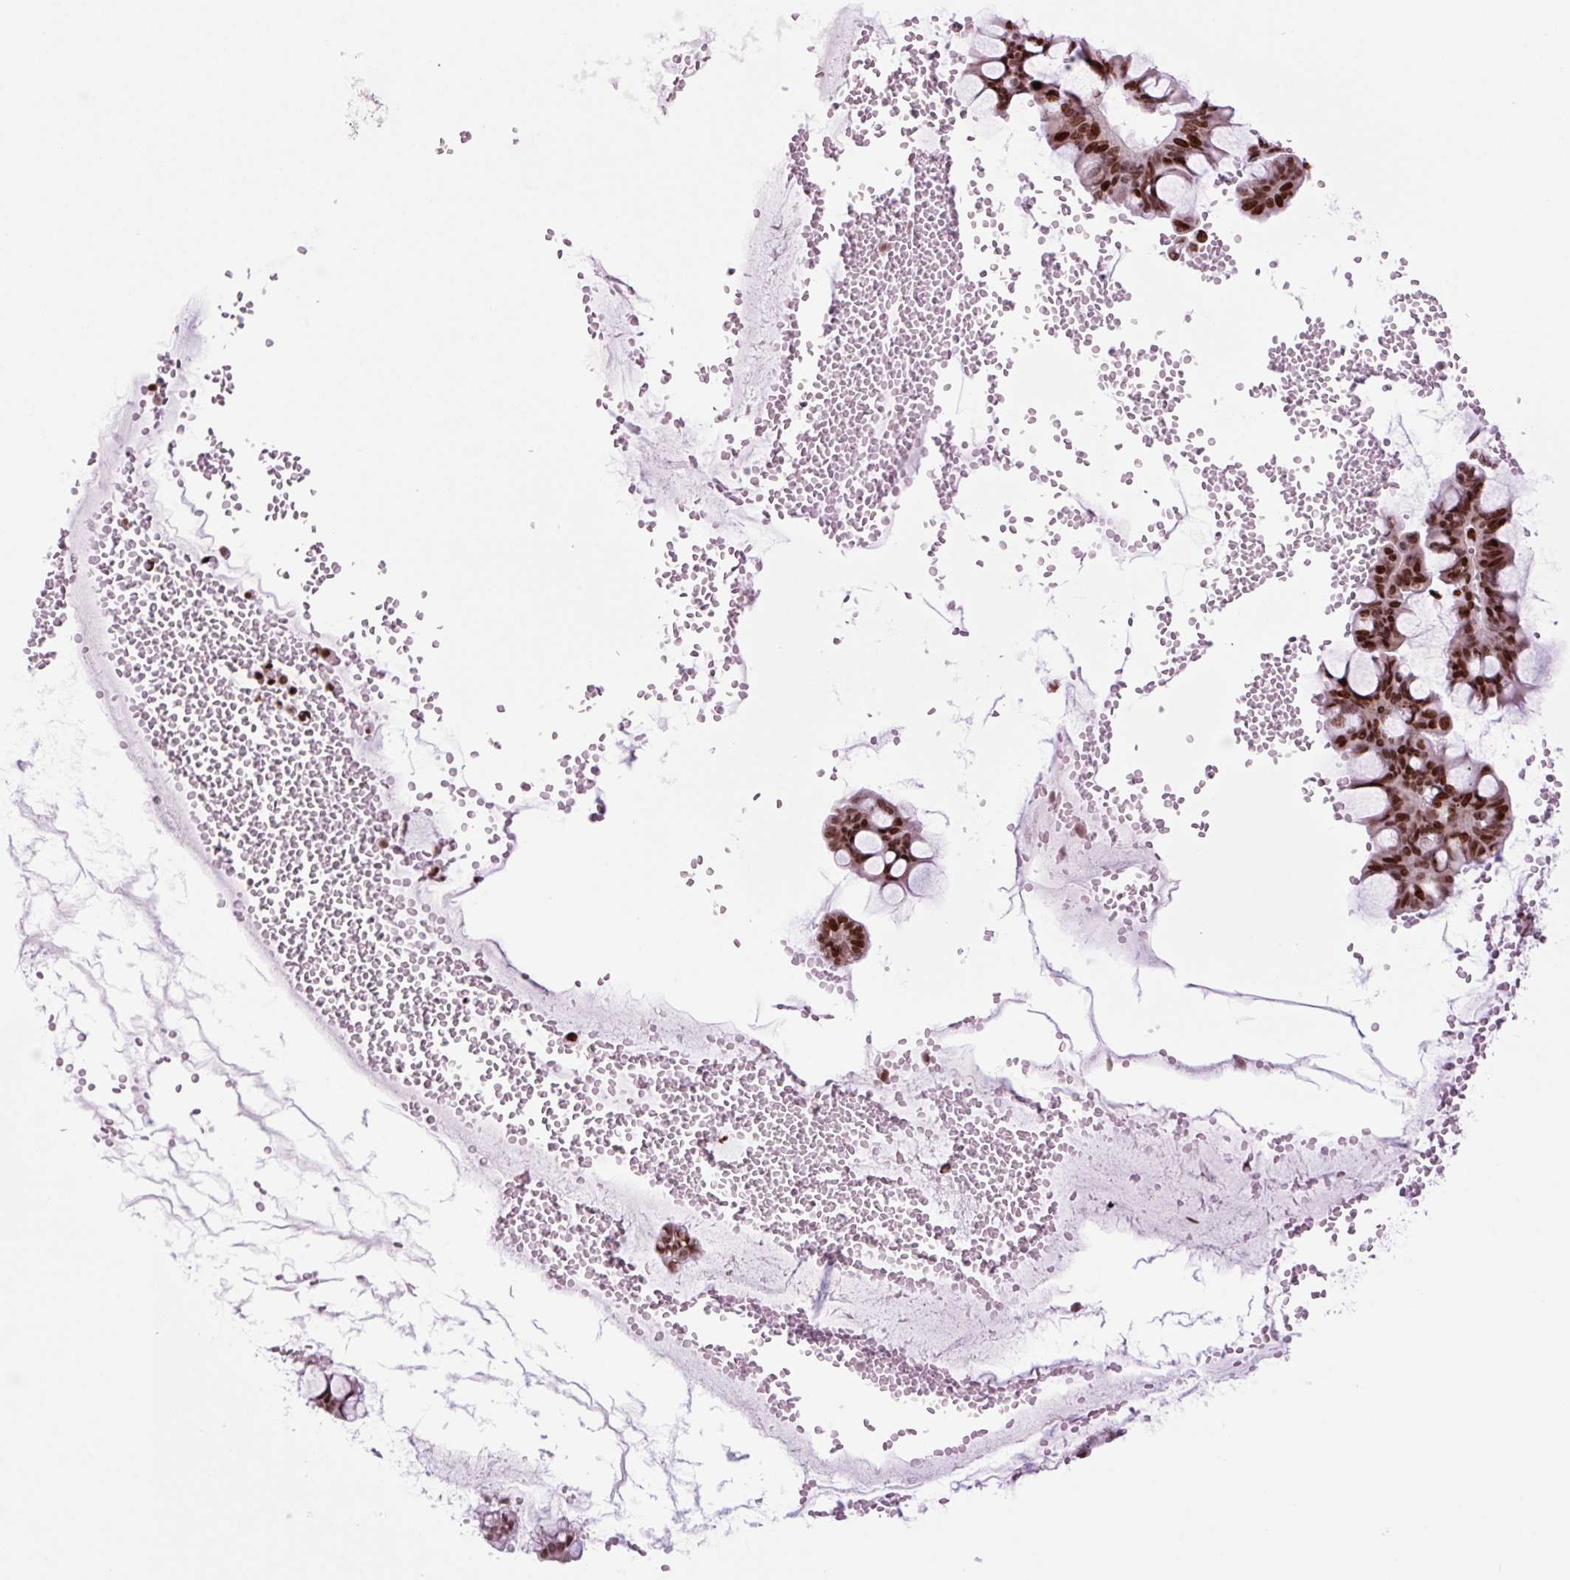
{"staining": {"intensity": "strong", "quantity": ">75%", "location": "nuclear"}, "tissue": "ovarian cancer", "cell_type": "Tumor cells", "image_type": "cancer", "snomed": [{"axis": "morphology", "description": "Cystadenocarcinoma, mucinous, NOS"}, {"axis": "topography", "description": "Ovary"}], "caption": "Ovarian cancer tissue exhibits strong nuclear positivity in about >75% of tumor cells", "gene": "H1-3", "patient": {"sex": "female", "age": 73}}